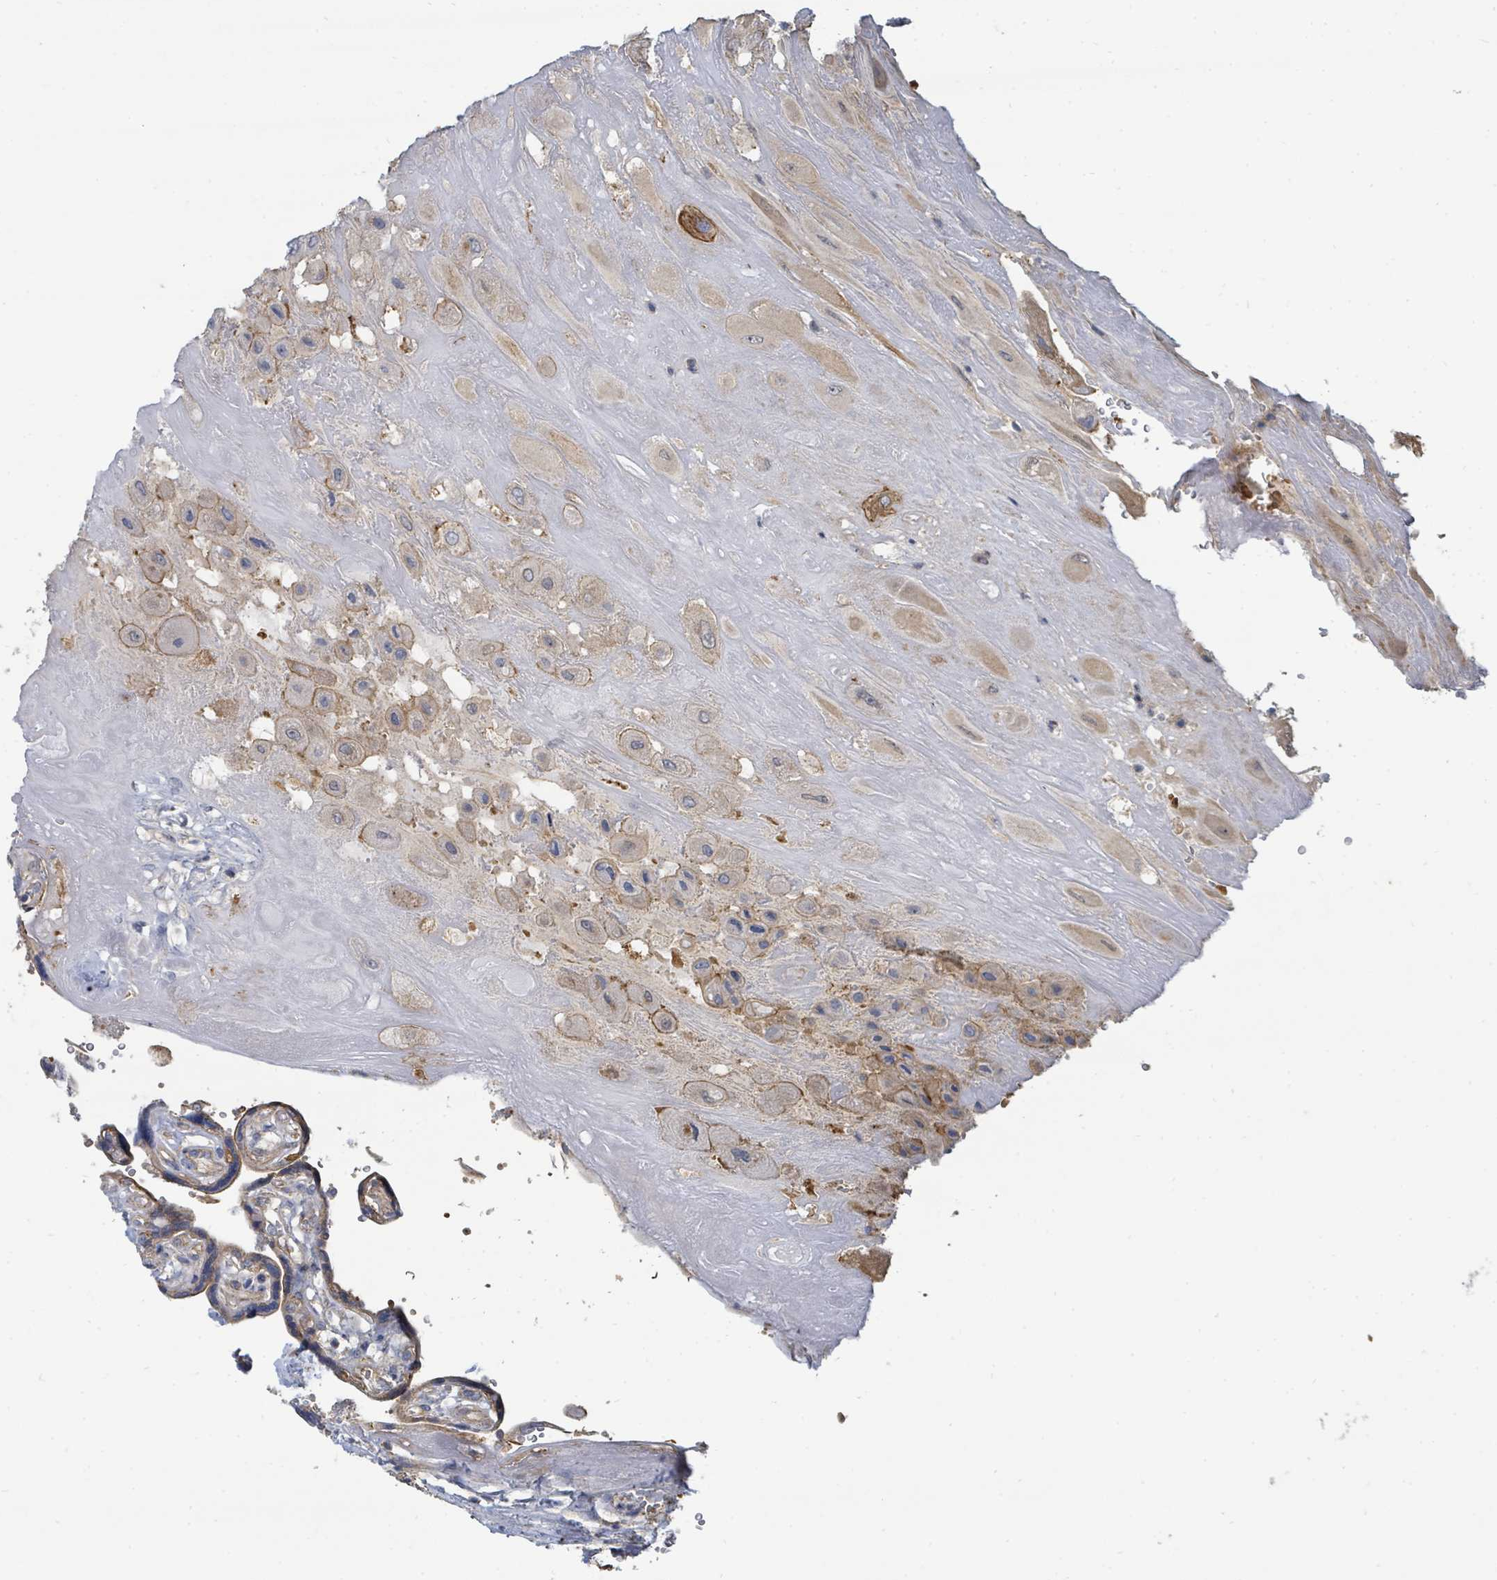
{"staining": {"intensity": "moderate", "quantity": "25%-75%", "location": "cytoplasmic/membranous"}, "tissue": "placenta", "cell_type": "Decidual cells", "image_type": "normal", "snomed": [{"axis": "morphology", "description": "Normal tissue, NOS"}, {"axis": "topography", "description": "Placenta"}], "caption": "Placenta stained with DAB (3,3'-diaminobenzidine) immunohistochemistry (IHC) shows medium levels of moderate cytoplasmic/membranous staining in about 25%-75% of decidual cells.", "gene": "BOLA2B", "patient": {"sex": "female", "age": 32}}